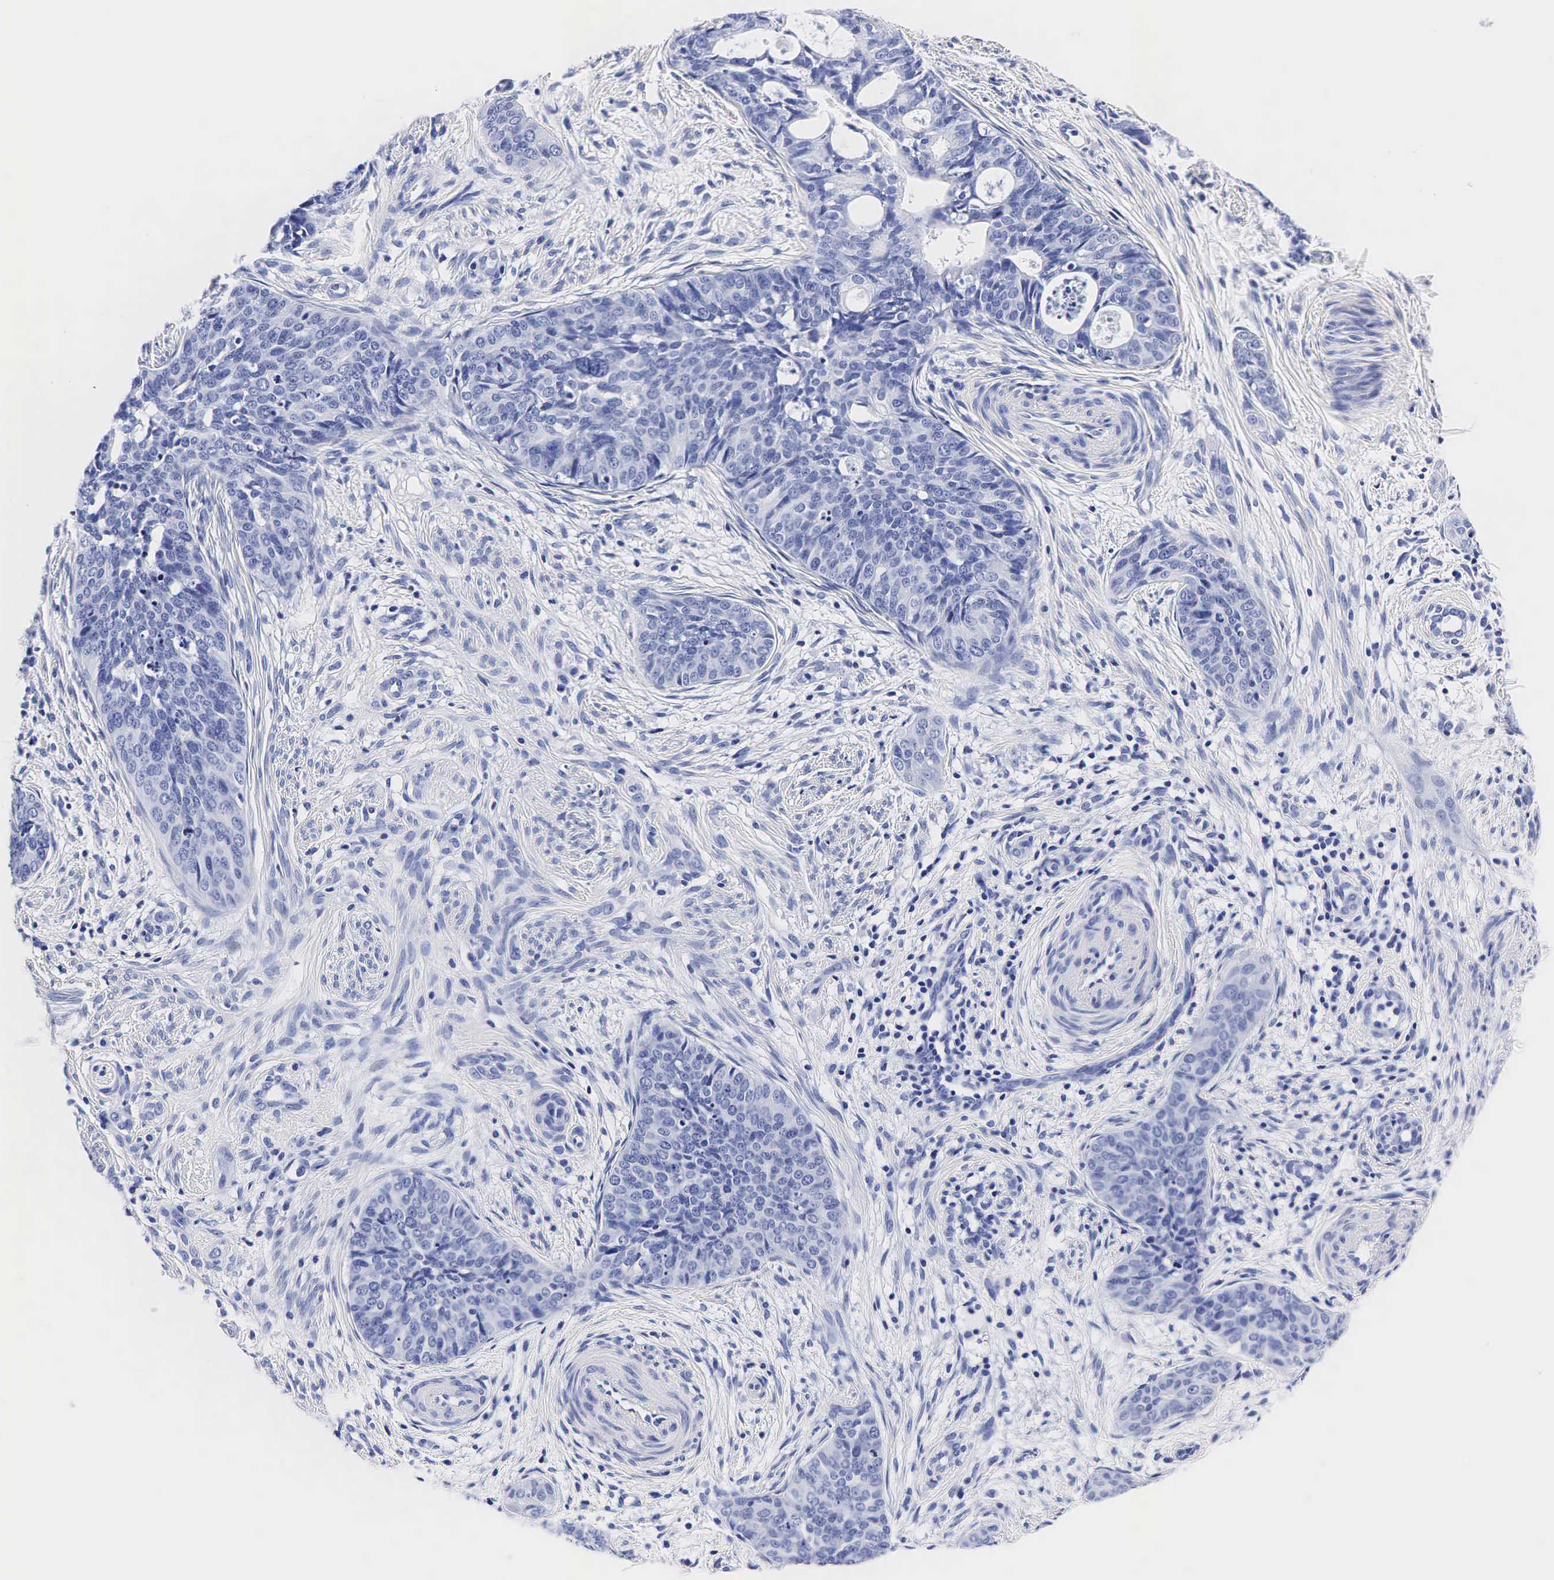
{"staining": {"intensity": "negative", "quantity": "none", "location": "none"}, "tissue": "cervical cancer", "cell_type": "Tumor cells", "image_type": "cancer", "snomed": [{"axis": "morphology", "description": "Squamous cell carcinoma, NOS"}, {"axis": "topography", "description": "Cervix"}], "caption": "The histopathology image displays no staining of tumor cells in cervical cancer.", "gene": "TG", "patient": {"sex": "female", "age": 34}}